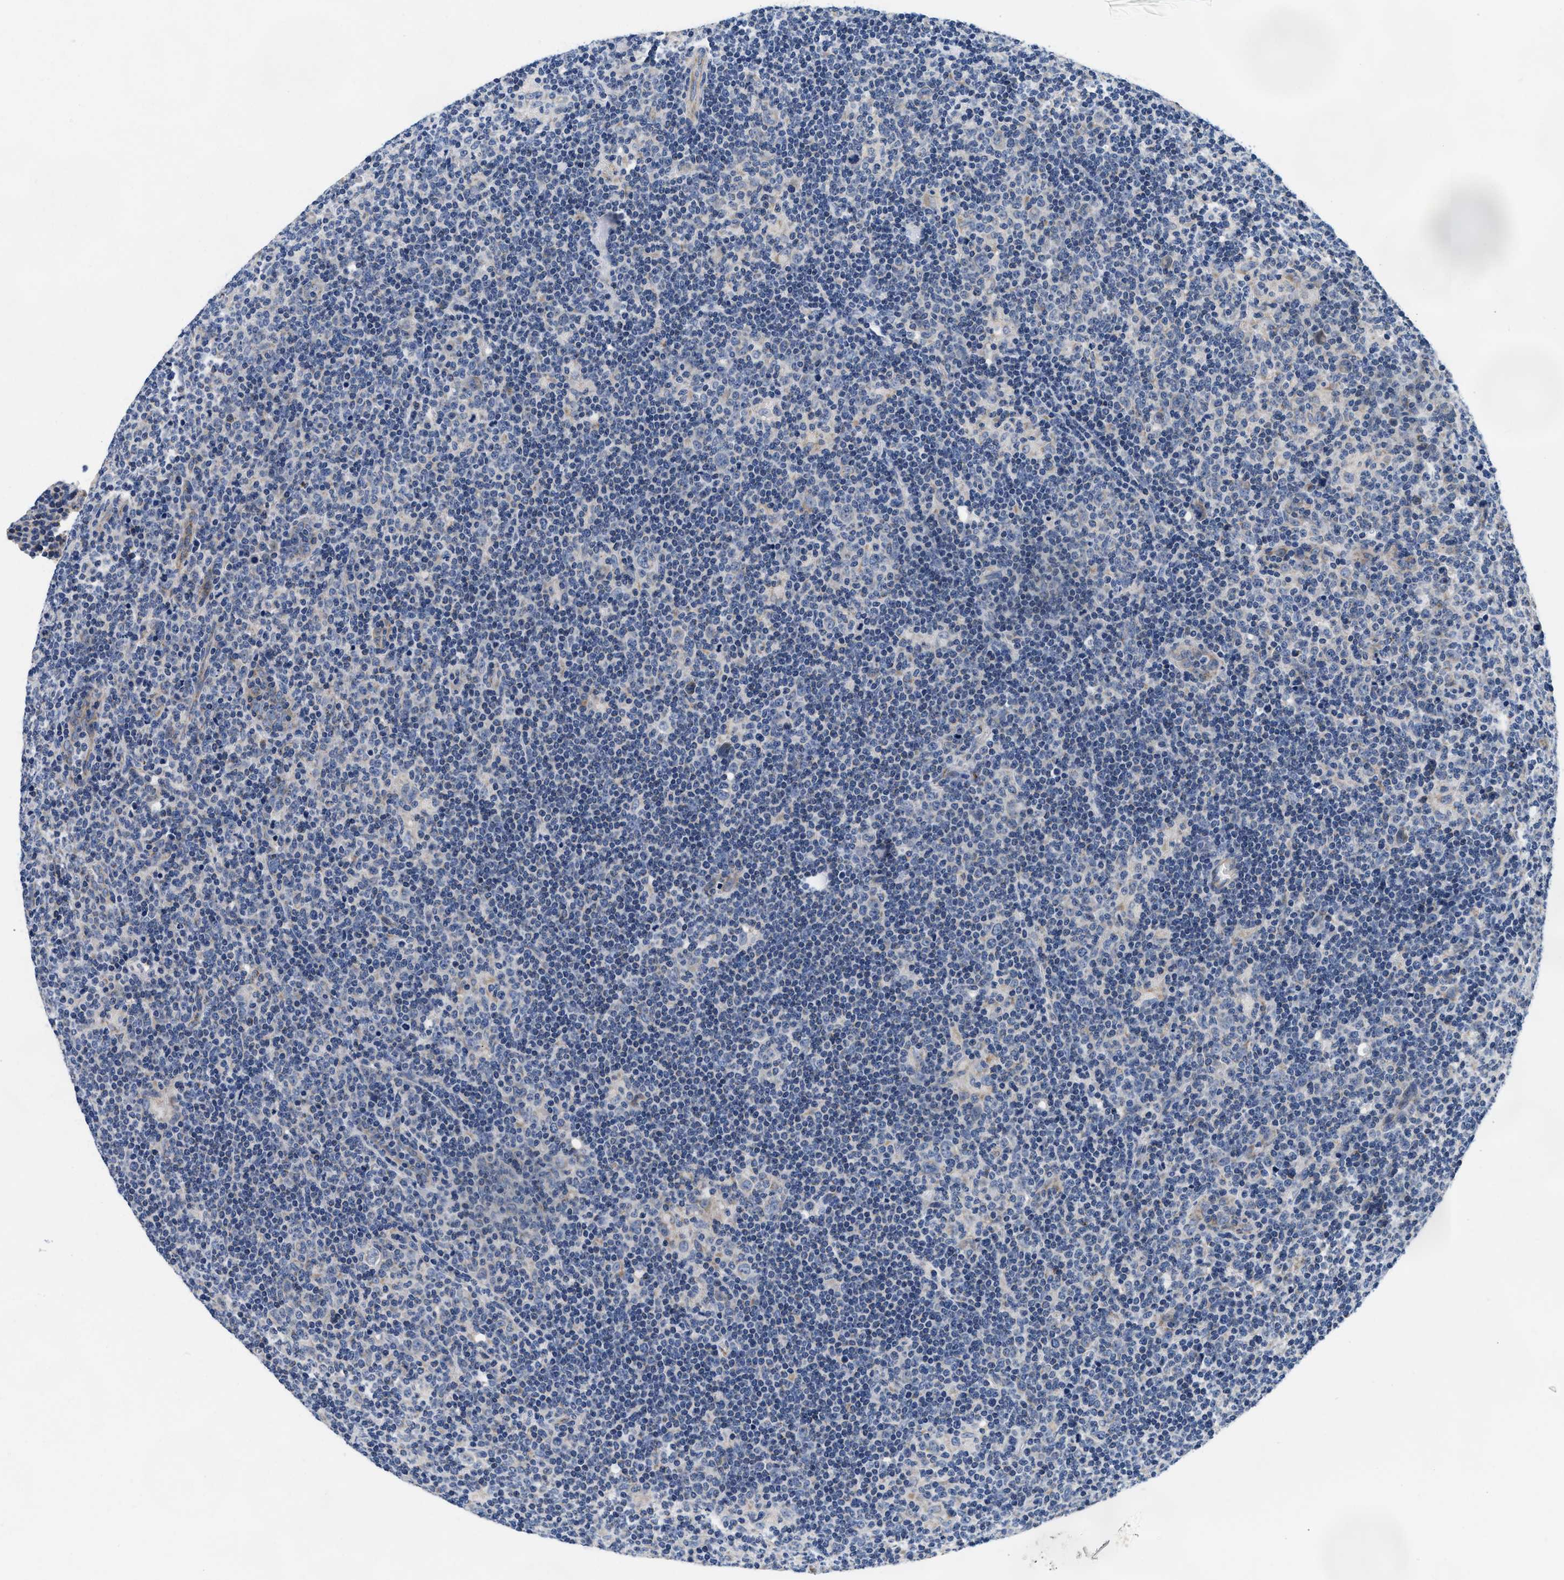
{"staining": {"intensity": "negative", "quantity": "none", "location": "none"}, "tissue": "lymphoma", "cell_type": "Tumor cells", "image_type": "cancer", "snomed": [{"axis": "morphology", "description": "Hodgkin's disease, NOS"}, {"axis": "topography", "description": "Lymph node"}], "caption": "High magnification brightfield microscopy of lymphoma stained with DAB (brown) and counterstained with hematoxylin (blue): tumor cells show no significant expression.", "gene": "PDP1", "patient": {"sex": "female", "age": 57}}